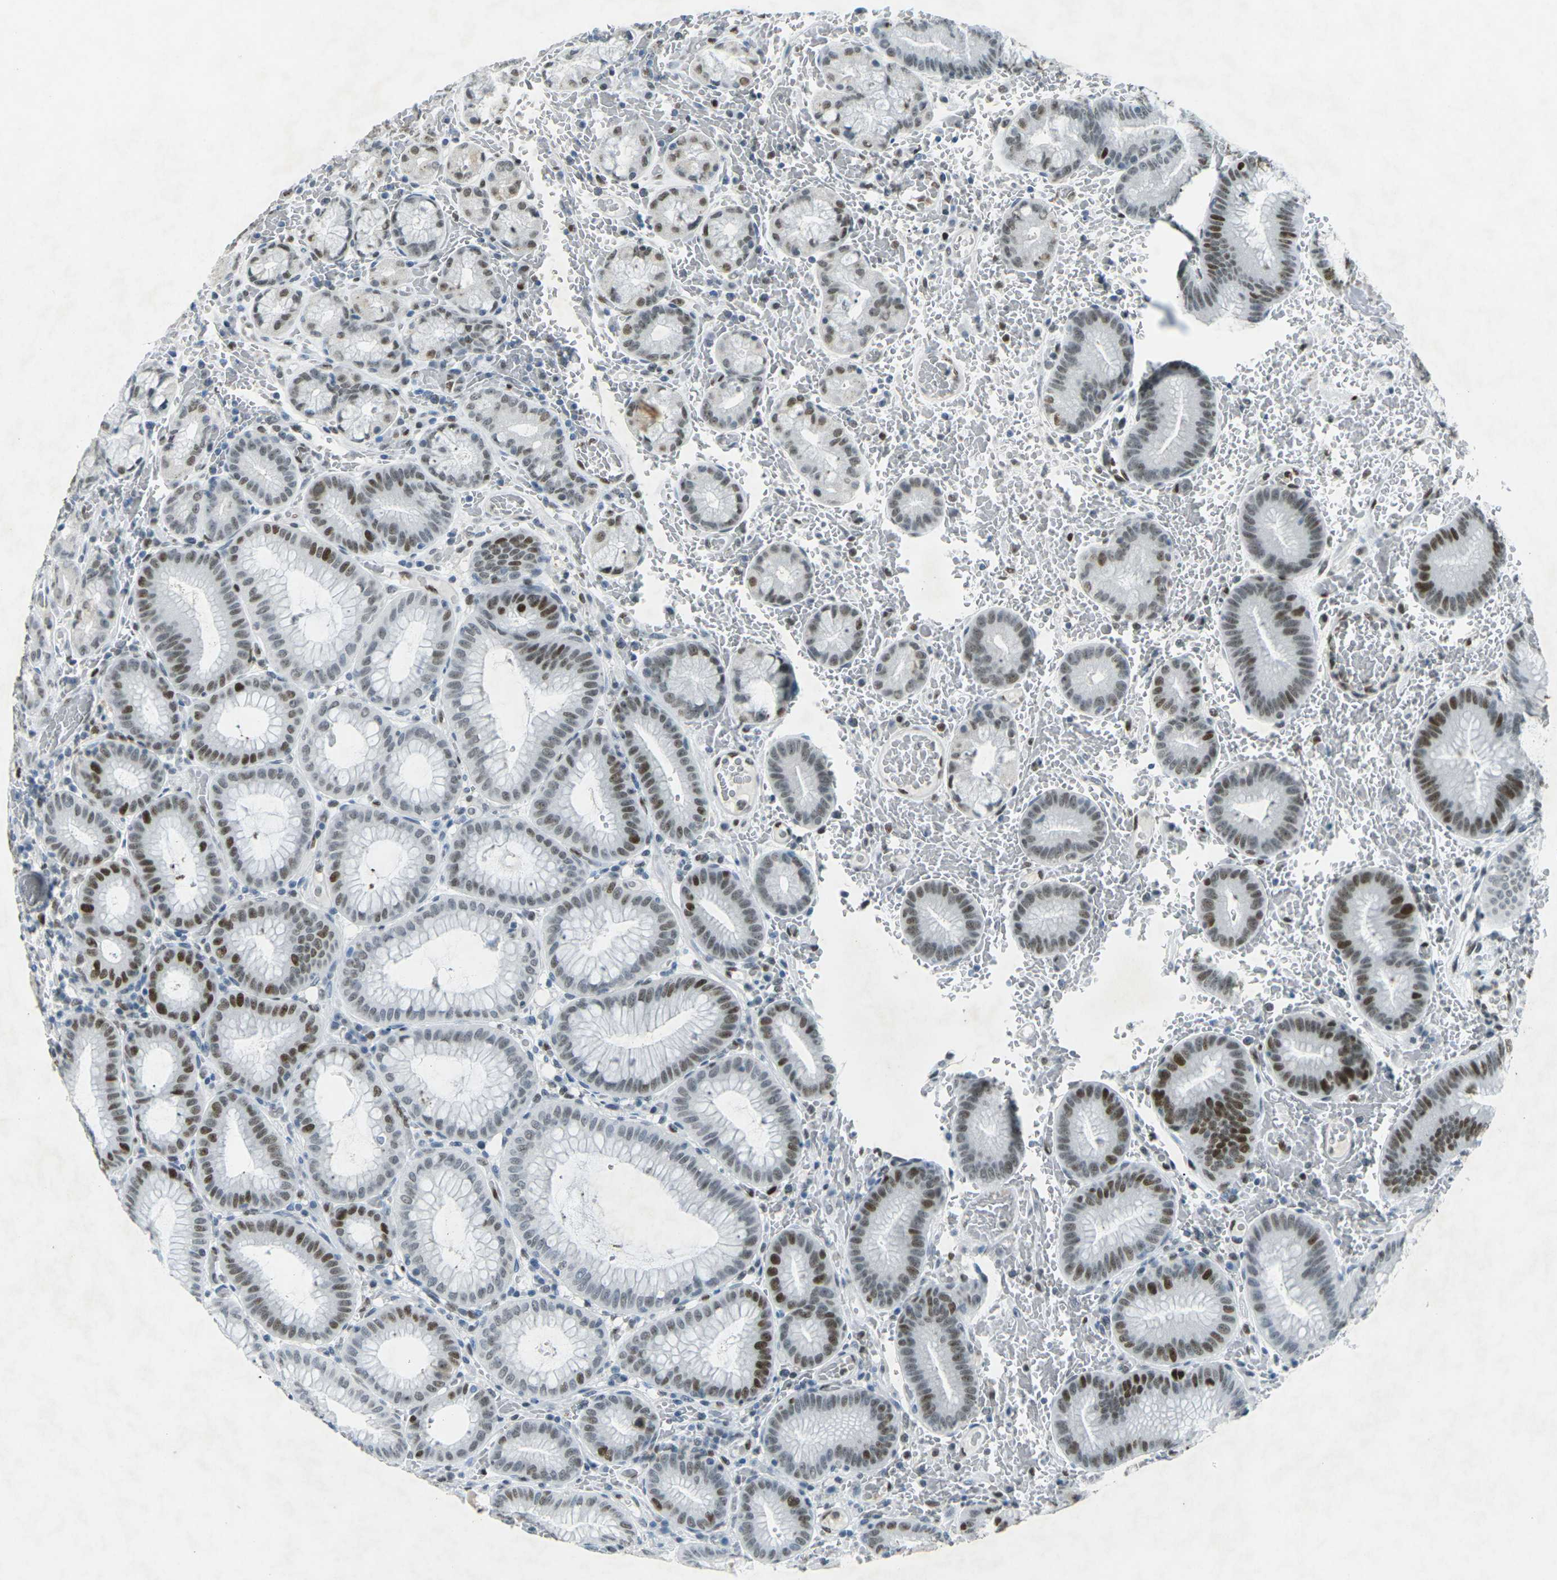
{"staining": {"intensity": "strong", "quantity": "25%-75%", "location": "nuclear"}, "tissue": "stomach", "cell_type": "Glandular cells", "image_type": "normal", "snomed": [{"axis": "morphology", "description": "Normal tissue, NOS"}, {"axis": "morphology", "description": "Carcinoid, malignant, NOS"}, {"axis": "topography", "description": "Stomach, upper"}], "caption": "A brown stain shows strong nuclear staining of a protein in glandular cells of benign human stomach. Using DAB (3,3'-diaminobenzidine) (brown) and hematoxylin (blue) stains, captured at high magnification using brightfield microscopy.", "gene": "RB1", "patient": {"sex": "male", "age": 39}}